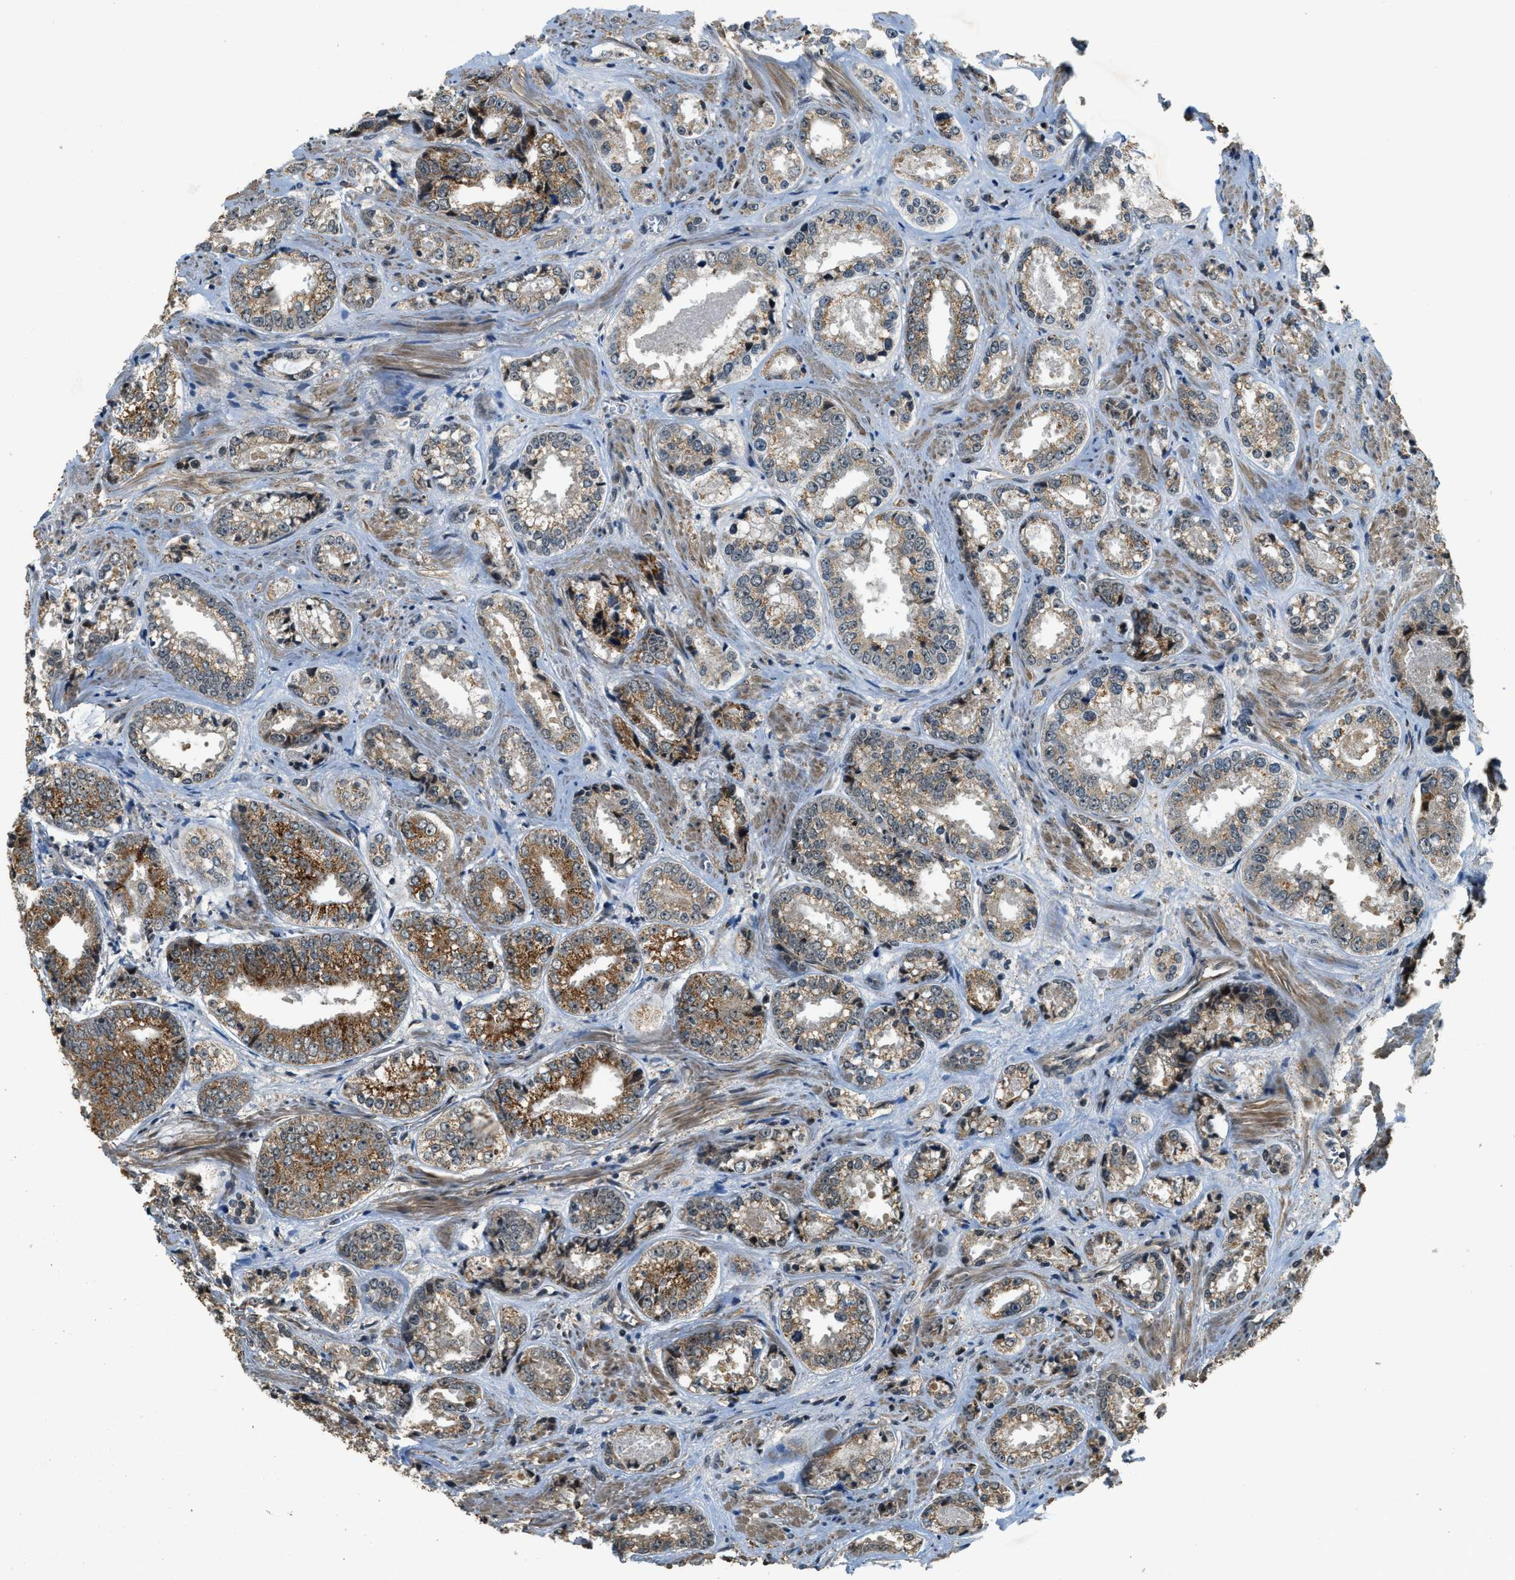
{"staining": {"intensity": "moderate", "quantity": ">75%", "location": "cytoplasmic/membranous"}, "tissue": "prostate cancer", "cell_type": "Tumor cells", "image_type": "cancer", "snomed": [{"axis": "morphology", "description": "Adenocarcinoma, High grade"}, {"axis": "topography", "description": "Prostate"}], "caption": "Brown immunohistochemical staining in human prostate cancer displays moderate cytoplasmic/membranous staining in approximately >75% of tumor cells.", "gene": "MED21", "patient": {"sex": "male", "age": 61}}